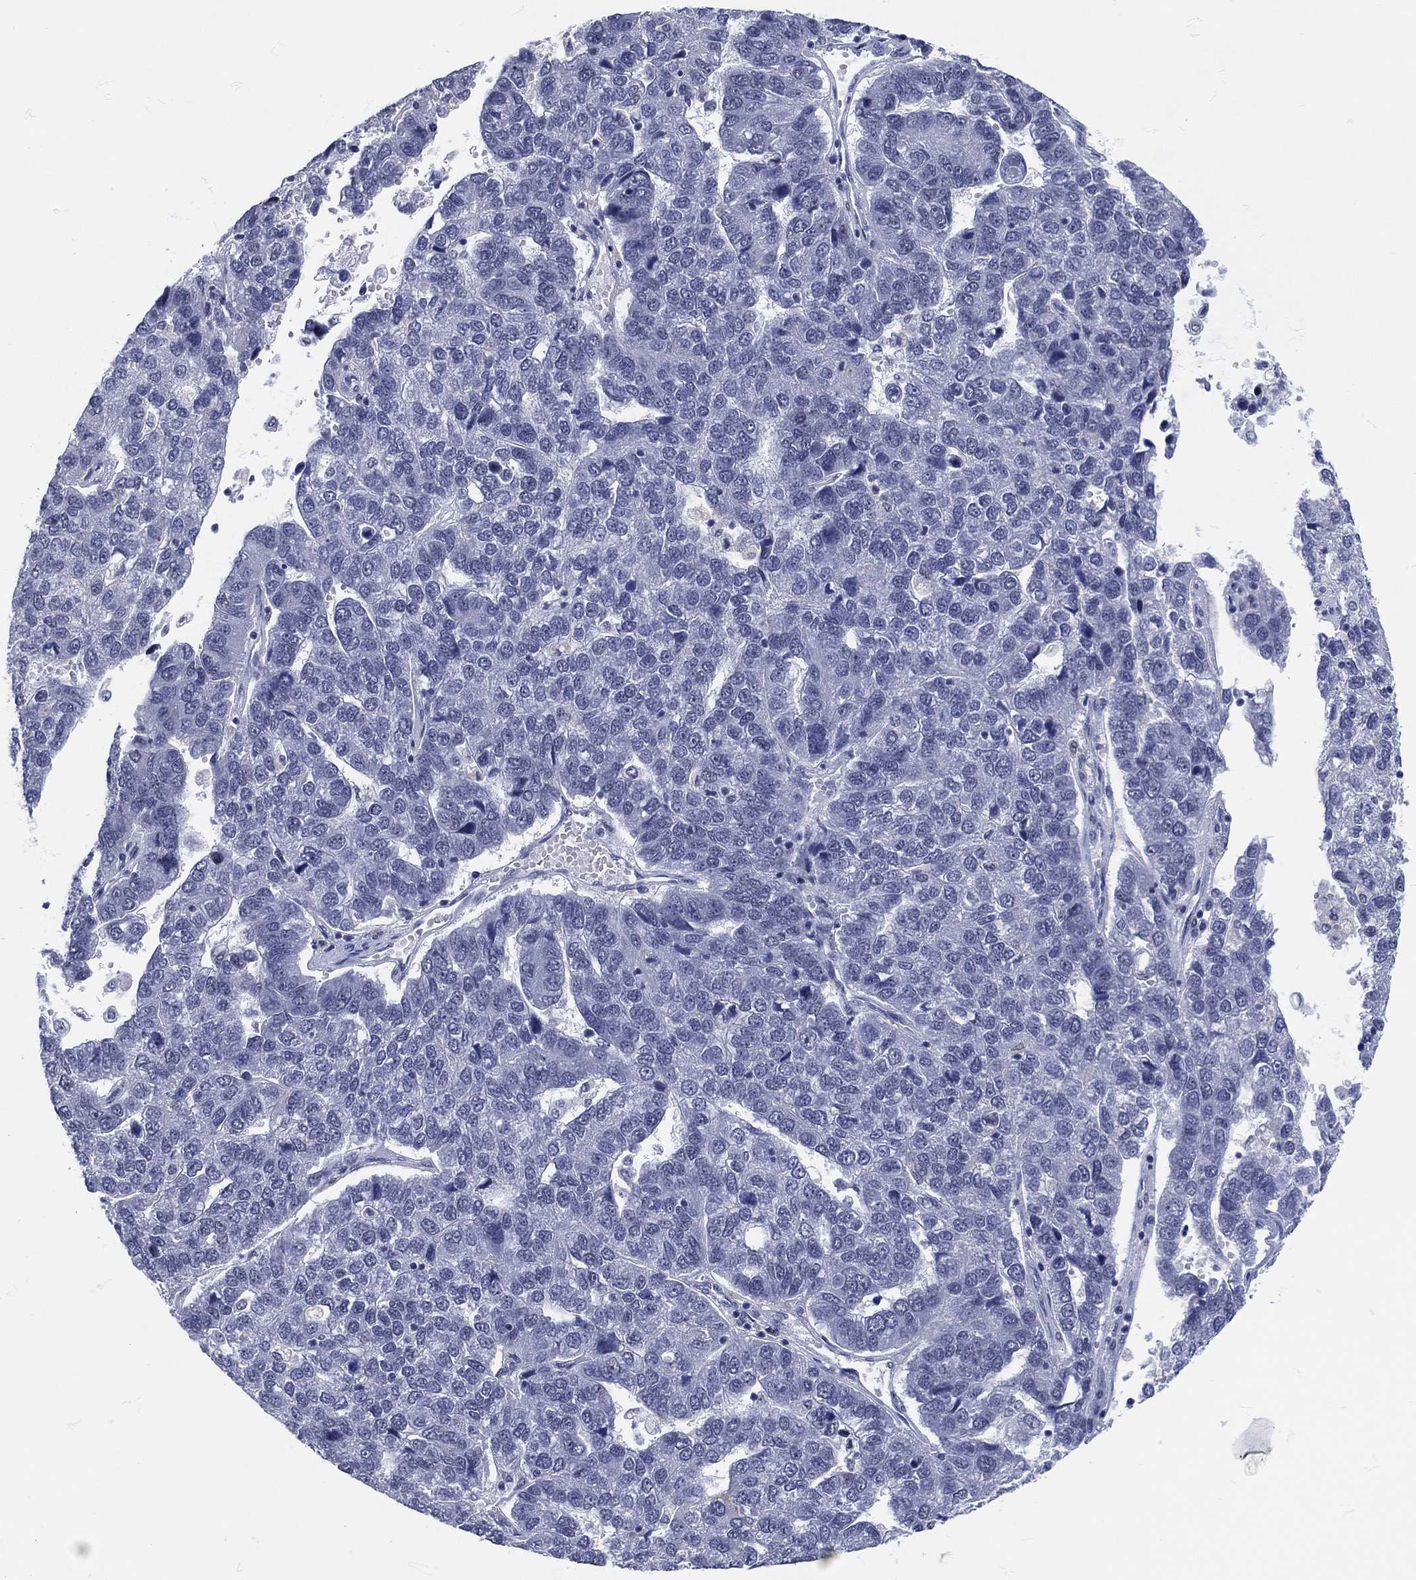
{"staining": {"intensity": "negative", "quantity": "none", "location": "none"}, "tissue": "pancreatic cancer", "cell_type": "Tumor cells", "image_type": "cancer", "snomed": [{"axis": "morphology", "description": "Adenocarcinoma, NOS"}, {"axis": "topography", "description": "Pancreas"}], "caption": "Immunohistochemistry image of pancreatic cancer stained for a protein (brown), which shows no expression in tumor cells. The staining is performed using DAB (3,3'-diaminobenzidine) brown chromogen with nuclei counter-stained in using hematoxylin.", "gene": "MAPK8IP1", "patient": {"sex": "female", "age": 61}}